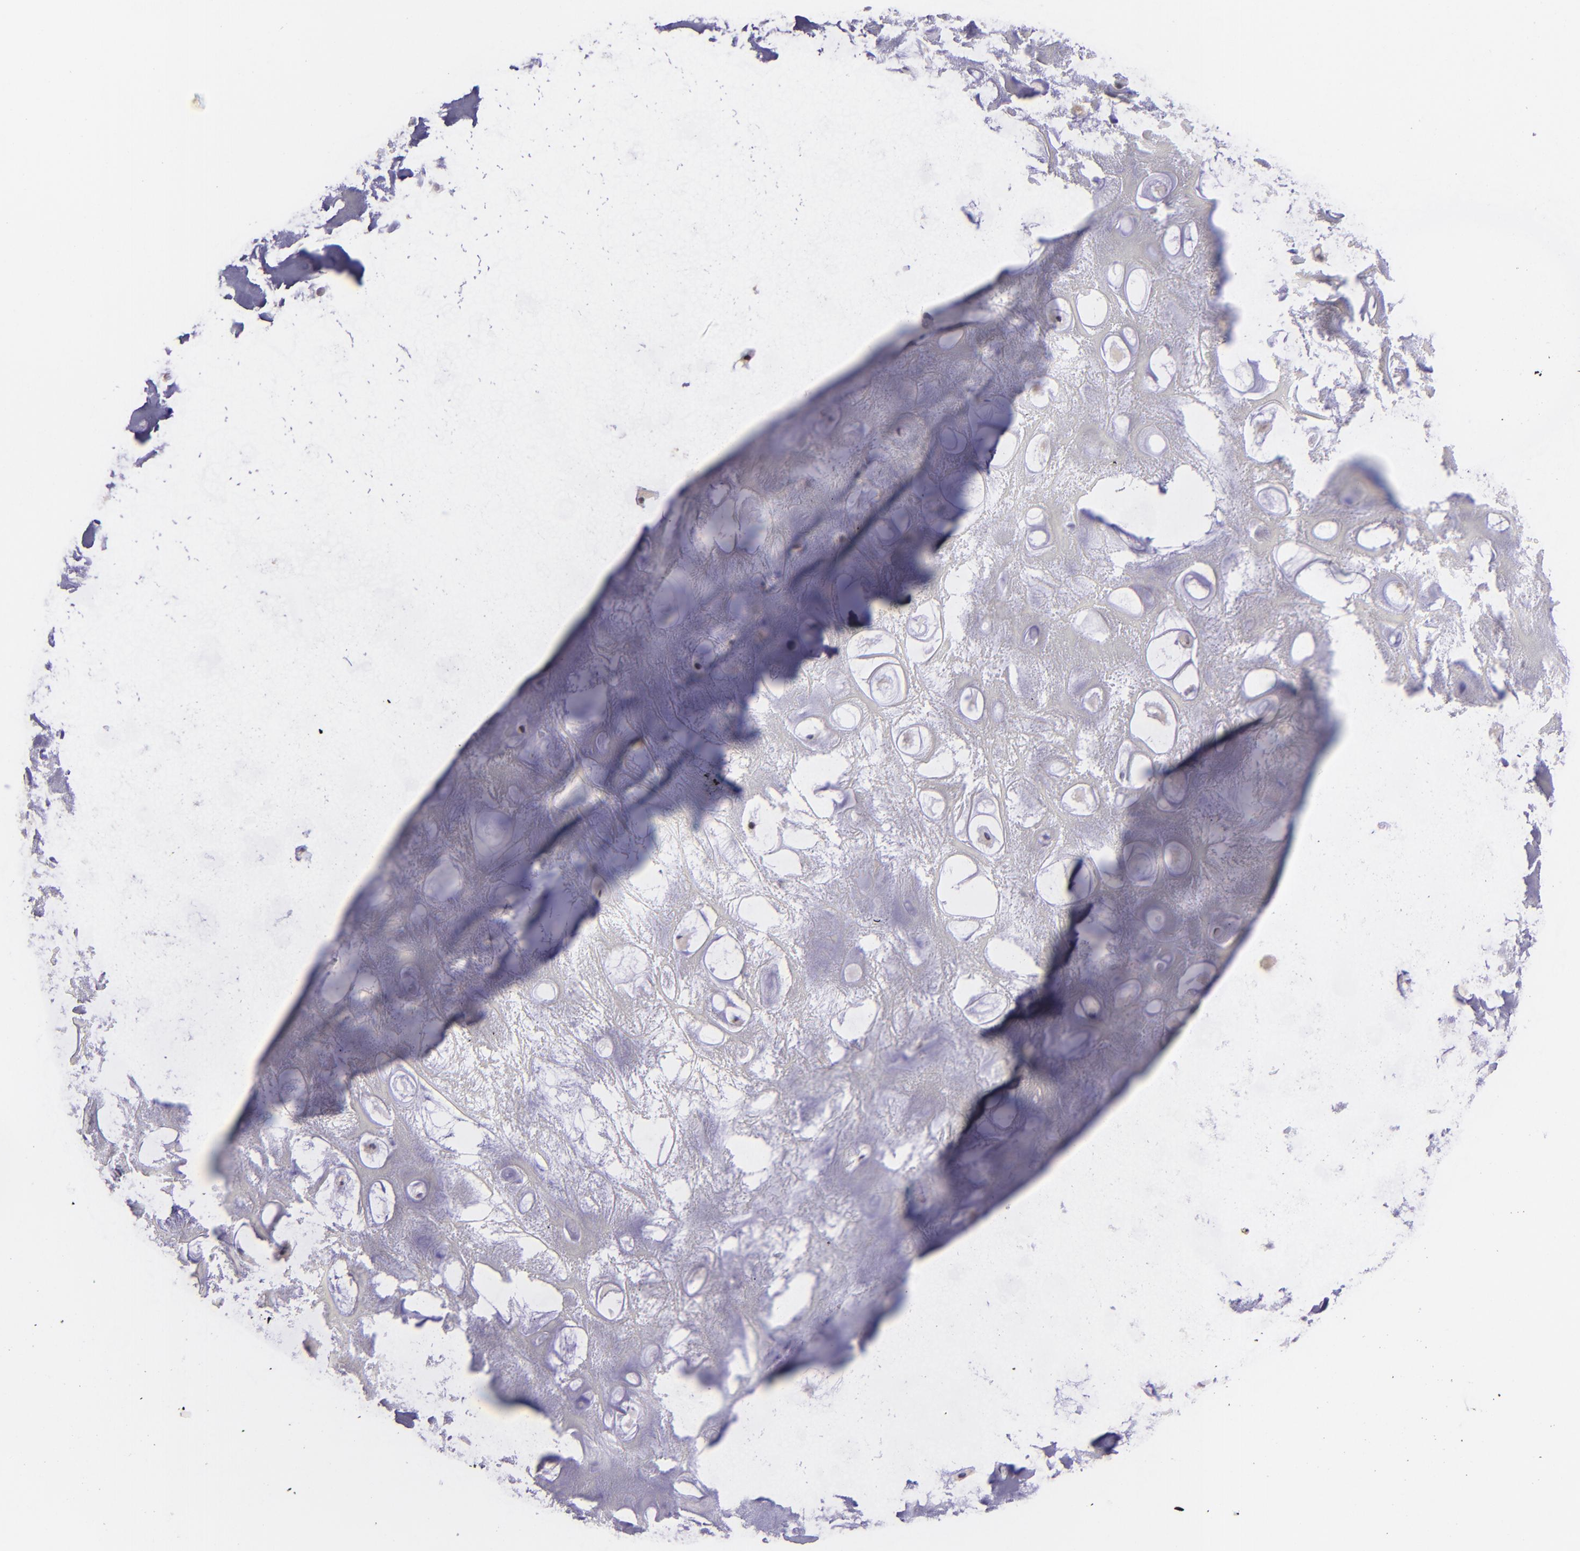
{"staining": {"intensity": "moderate", "quantity": ">75%", "location": "cytoplasmic/membranous,nuclear"}, "tissue": "nasopharynx", "cell_type": "Respiratory epithelial cells", "image_type": "normal", "snomed": [{"axis": "morphology", "description": "Normal tissue, NOS"}, {"axis": "topography", "description": "Nasopharynx"}], "caption": "IHC image of normal nasopharynx: nasopharynx stained using immunohistochemistry (IHC) shows medium levels of moderate protein expression localized specifically in the cytoplasmic/membranous,nuclear of respiratory epithelial cells, appearing as a cytoplasmic/membranous,nuclear brown color.", "gene": "BAG1", "patient": {"sex": "male", "age": 56}}